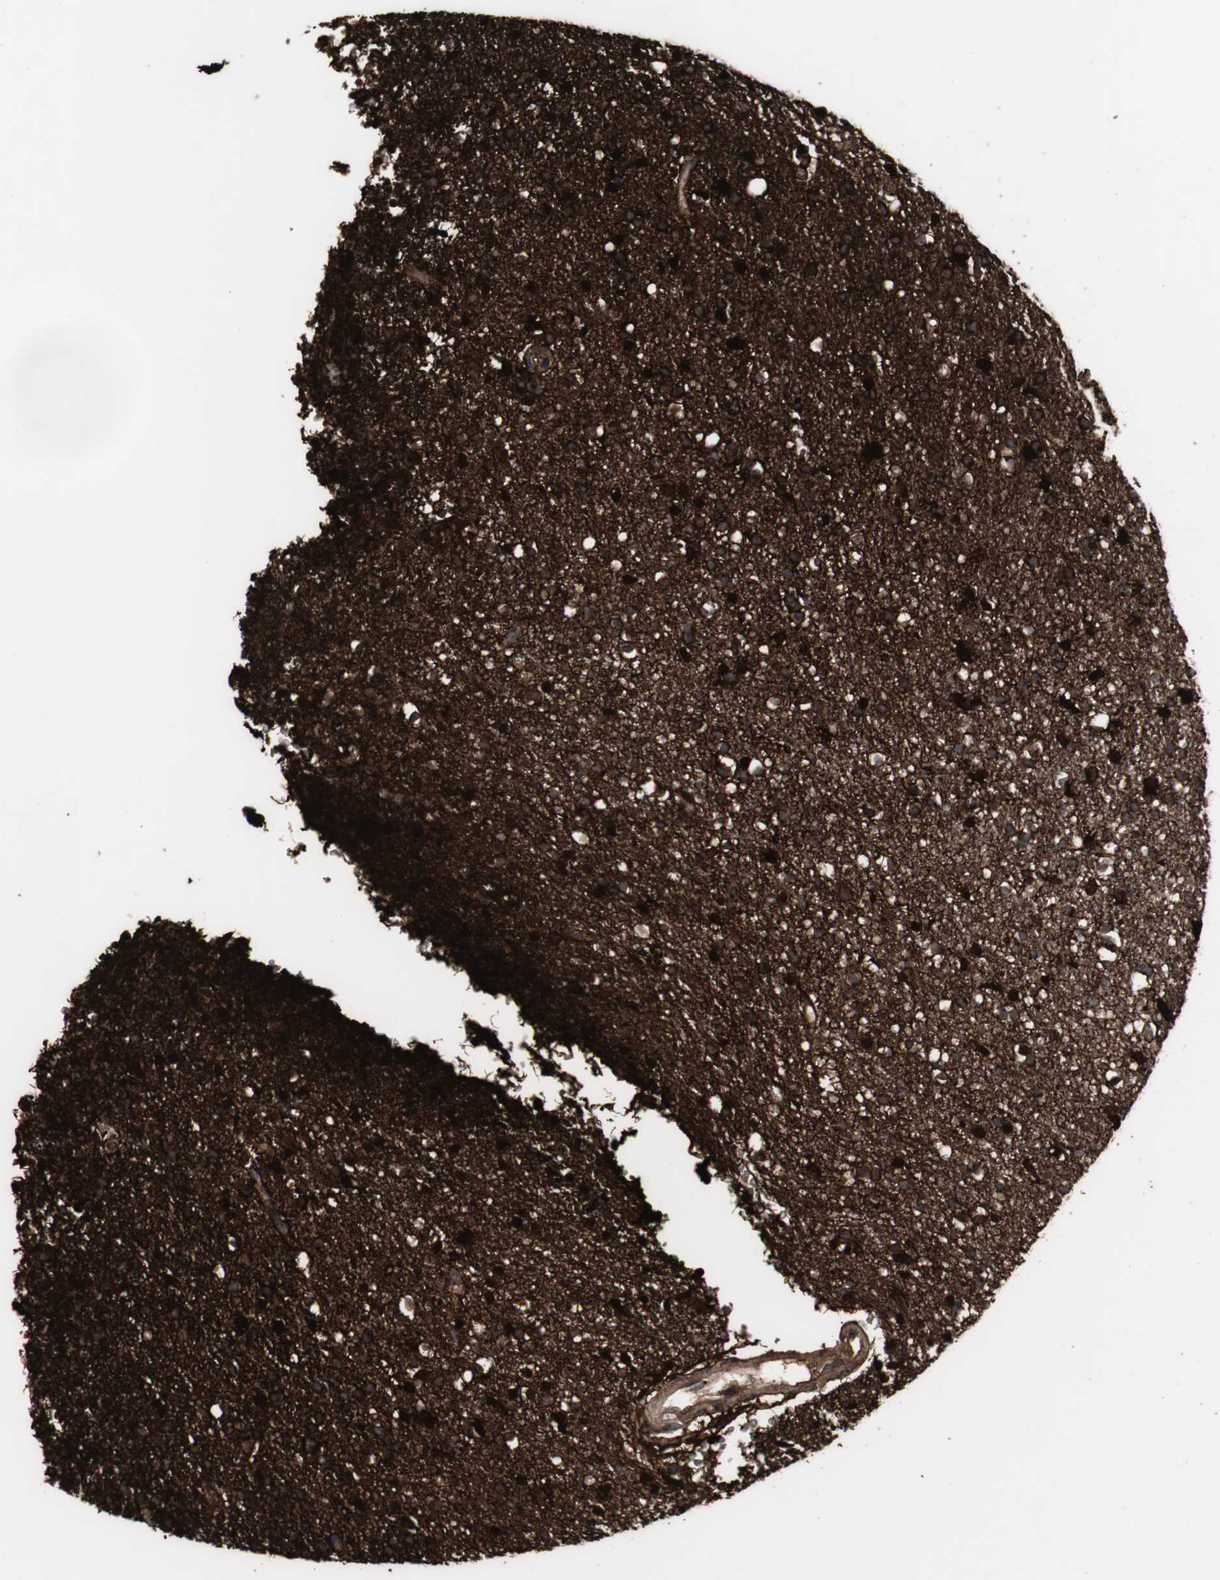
{"staining": {"intensity": "strong", "quantity": ">75%", "location": "cytoplasmic/membranous"}, "tissue": "glioma", "cell_type": "Tumor cells", "image_type": "cancer", "snomed": [{"axis": "morphology", "description": "Glioma, malignant, High grade"}, {"axis": "topography", "description": "Brain"}], "caption": "Immunohistochemical staining of high-grade glioma (malignant) reveals strong cytoplasmic/membranous protein expression in about >75% of tumor cells.", "gene": "GBA1", "patient": {"sex": "male", "age": 33}}